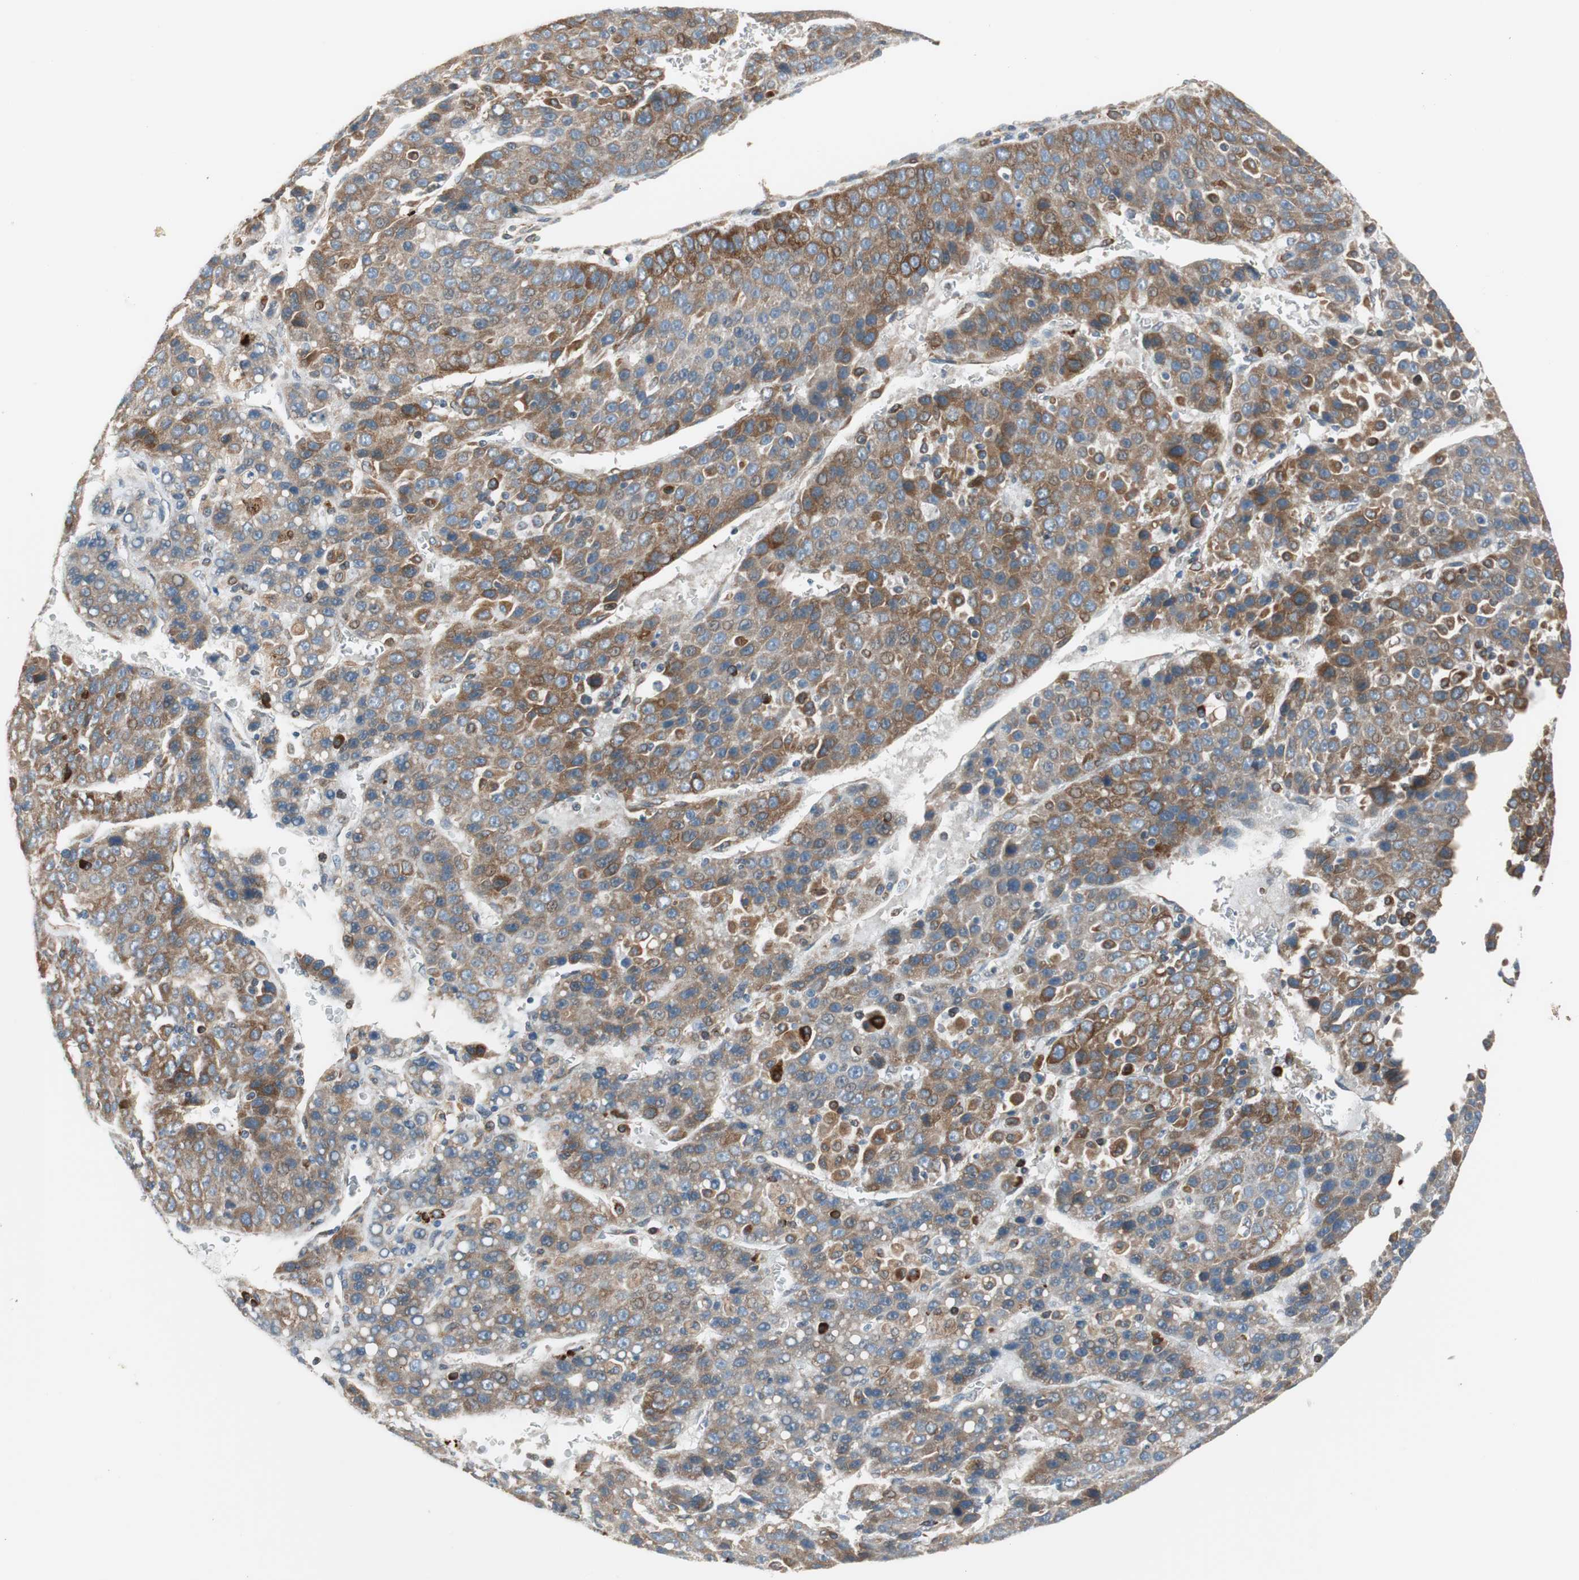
{"staining": {"intensity": "strong", "quantity": ">75%", "location": "cytoplasmic/membranous"}, "tissue": "liver cancer", "cell_type": "Tumor cells", "image_type": "cancer", "snomed": [{"axis": "morphology", "description": "Carcinoma, Hepatocellular, NOS"}, {"axis": "topography", "description": "Liver"}], "caption": "This image reveals immunohistochemistry staining of human liver cancer, with high strong cytoplasmic/membranous expression in about >75% of tumor cells.", "gene": "CLCC1", "patient": {"sex": "female", "age": 53}}